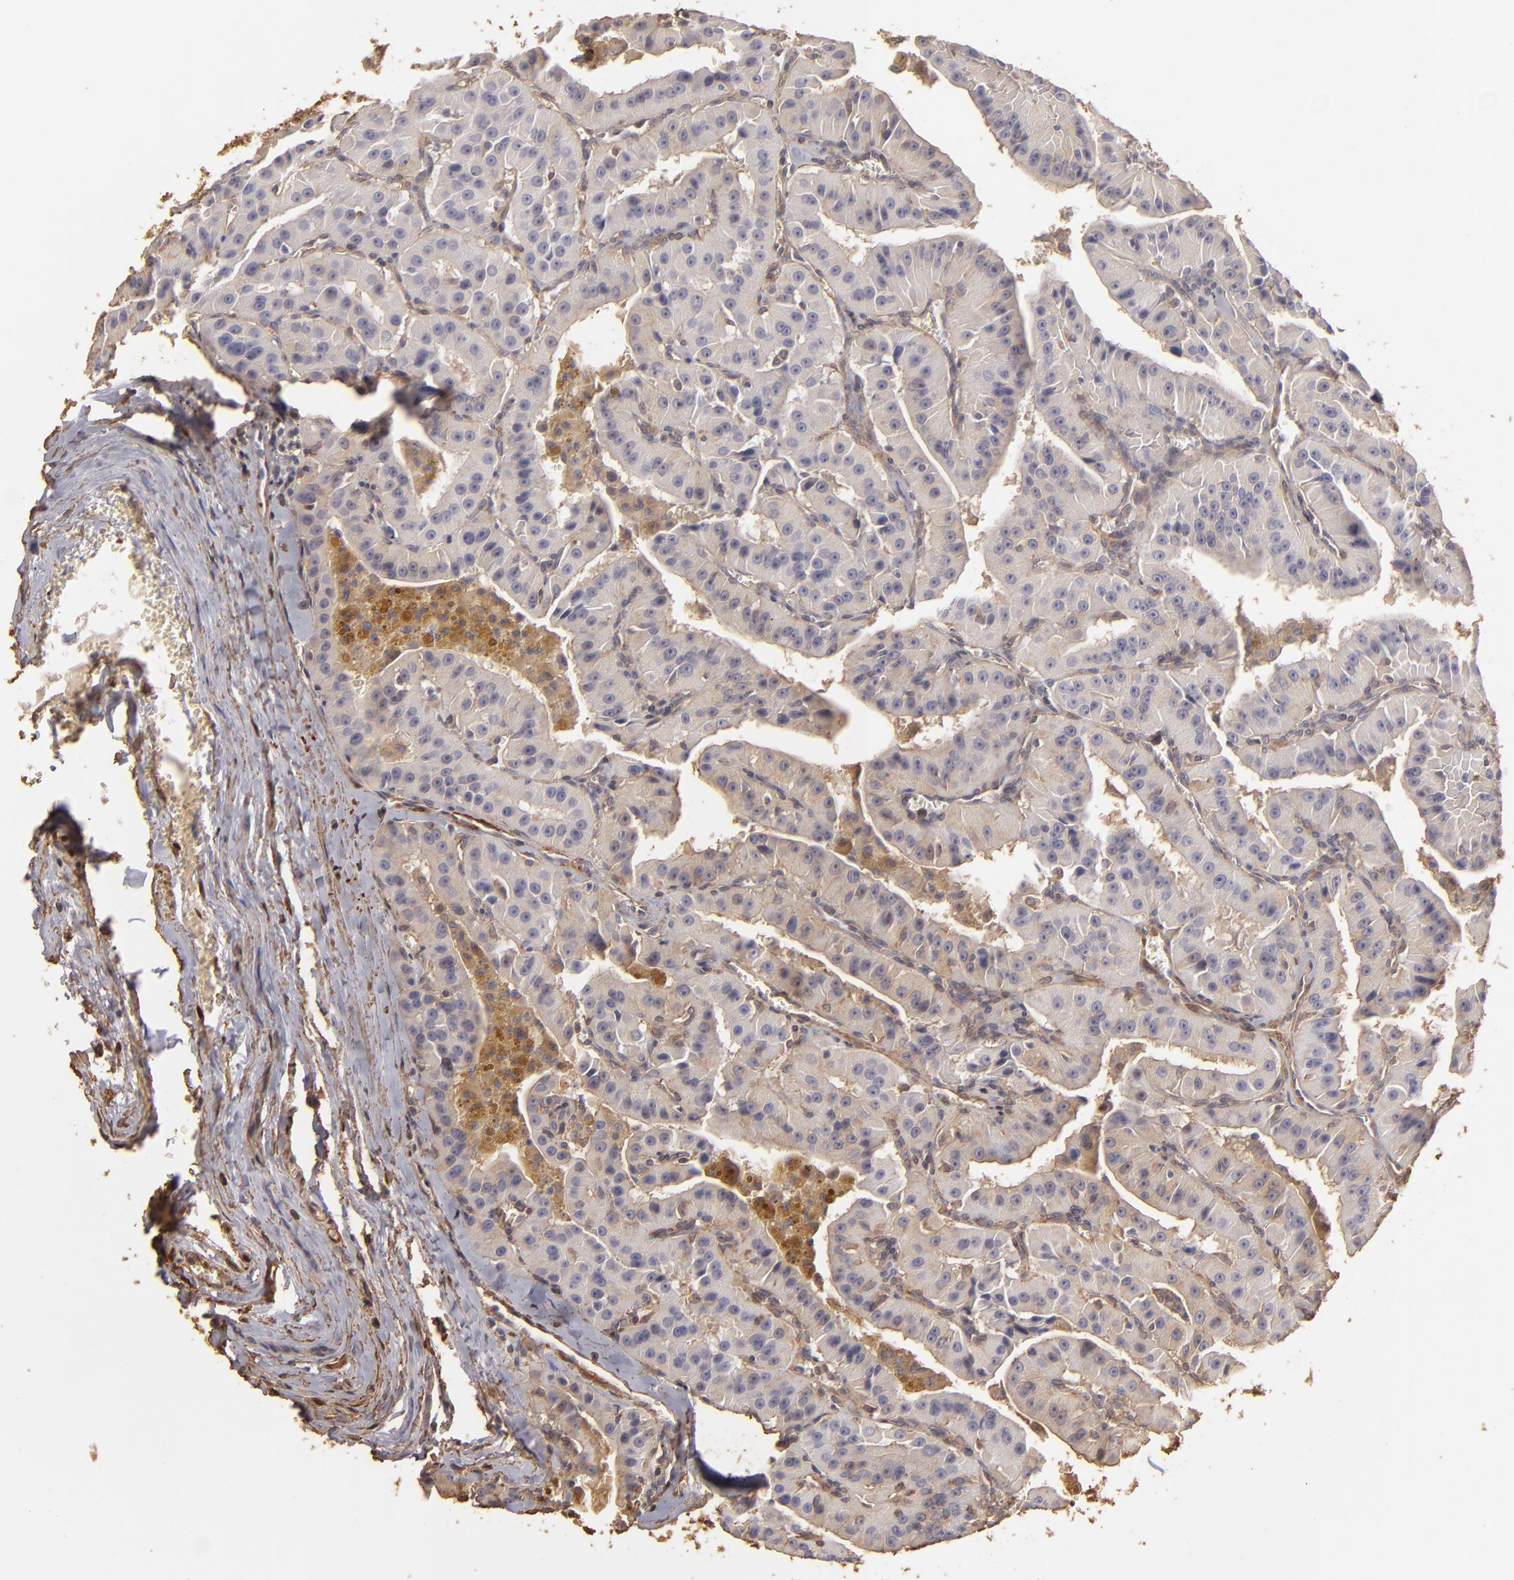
{"staining": {"intensity": "negative", "quantity": "none", "location": "none"}, "tissue": "thyroid cancer", "cell_type": "Tumor cells", "image_type": "cancer", "snomed": [{"axis": "morphology", "description": "Carcinoma, NOS"}, {"axis": "topography", "description": "Thyroid gland"}], "caption": "Image shows no protein expression in tumor cells of thyroid cancer tissue.", "gene": "HSPB6", "patient": {"sex": "male", "age": 76}}